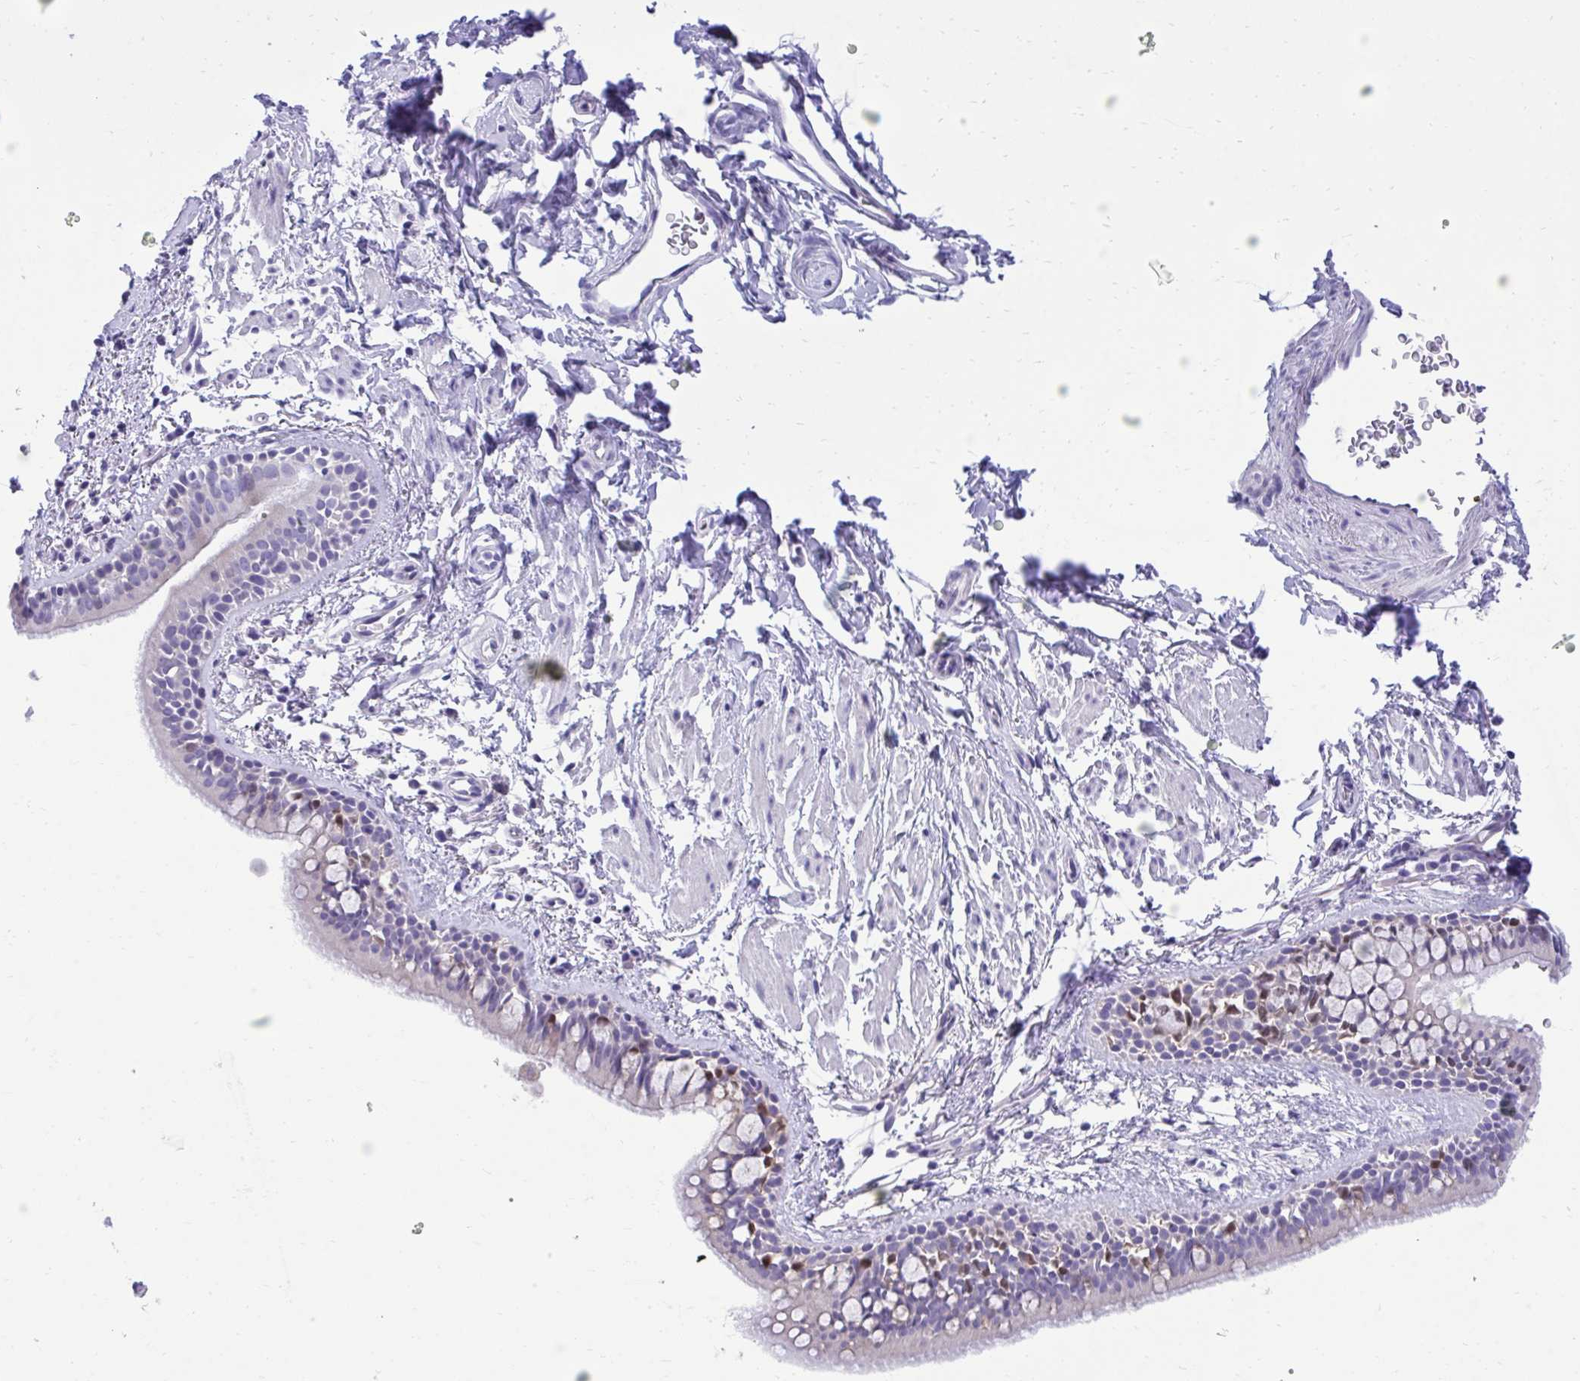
{"staining": {"intensity": "moderate", "quantity": "<25%", "location": "cytoplasmic/membranous"}, "tissue": "bronchus", "cell_type": "Respiratory epithelial cells", "image_type": "normal", "snomed": [{"axis": "morphology", "description": "Normal tissue, NOS"}, {"axis": "topography", "description": "Lymph node"}, {"axis": "topography", "description": "Cartilage tissue"}, {"axis": "topography", "description": "Bronchus"}], "caption": "Respiratory epithelial cells reveal low levels of moderate cytoplasmic/membranous expression in about <25% of cells in normal human bronchus.", "gene": "TMCO5A", "patient": {"sex": "female", "age": 70}}